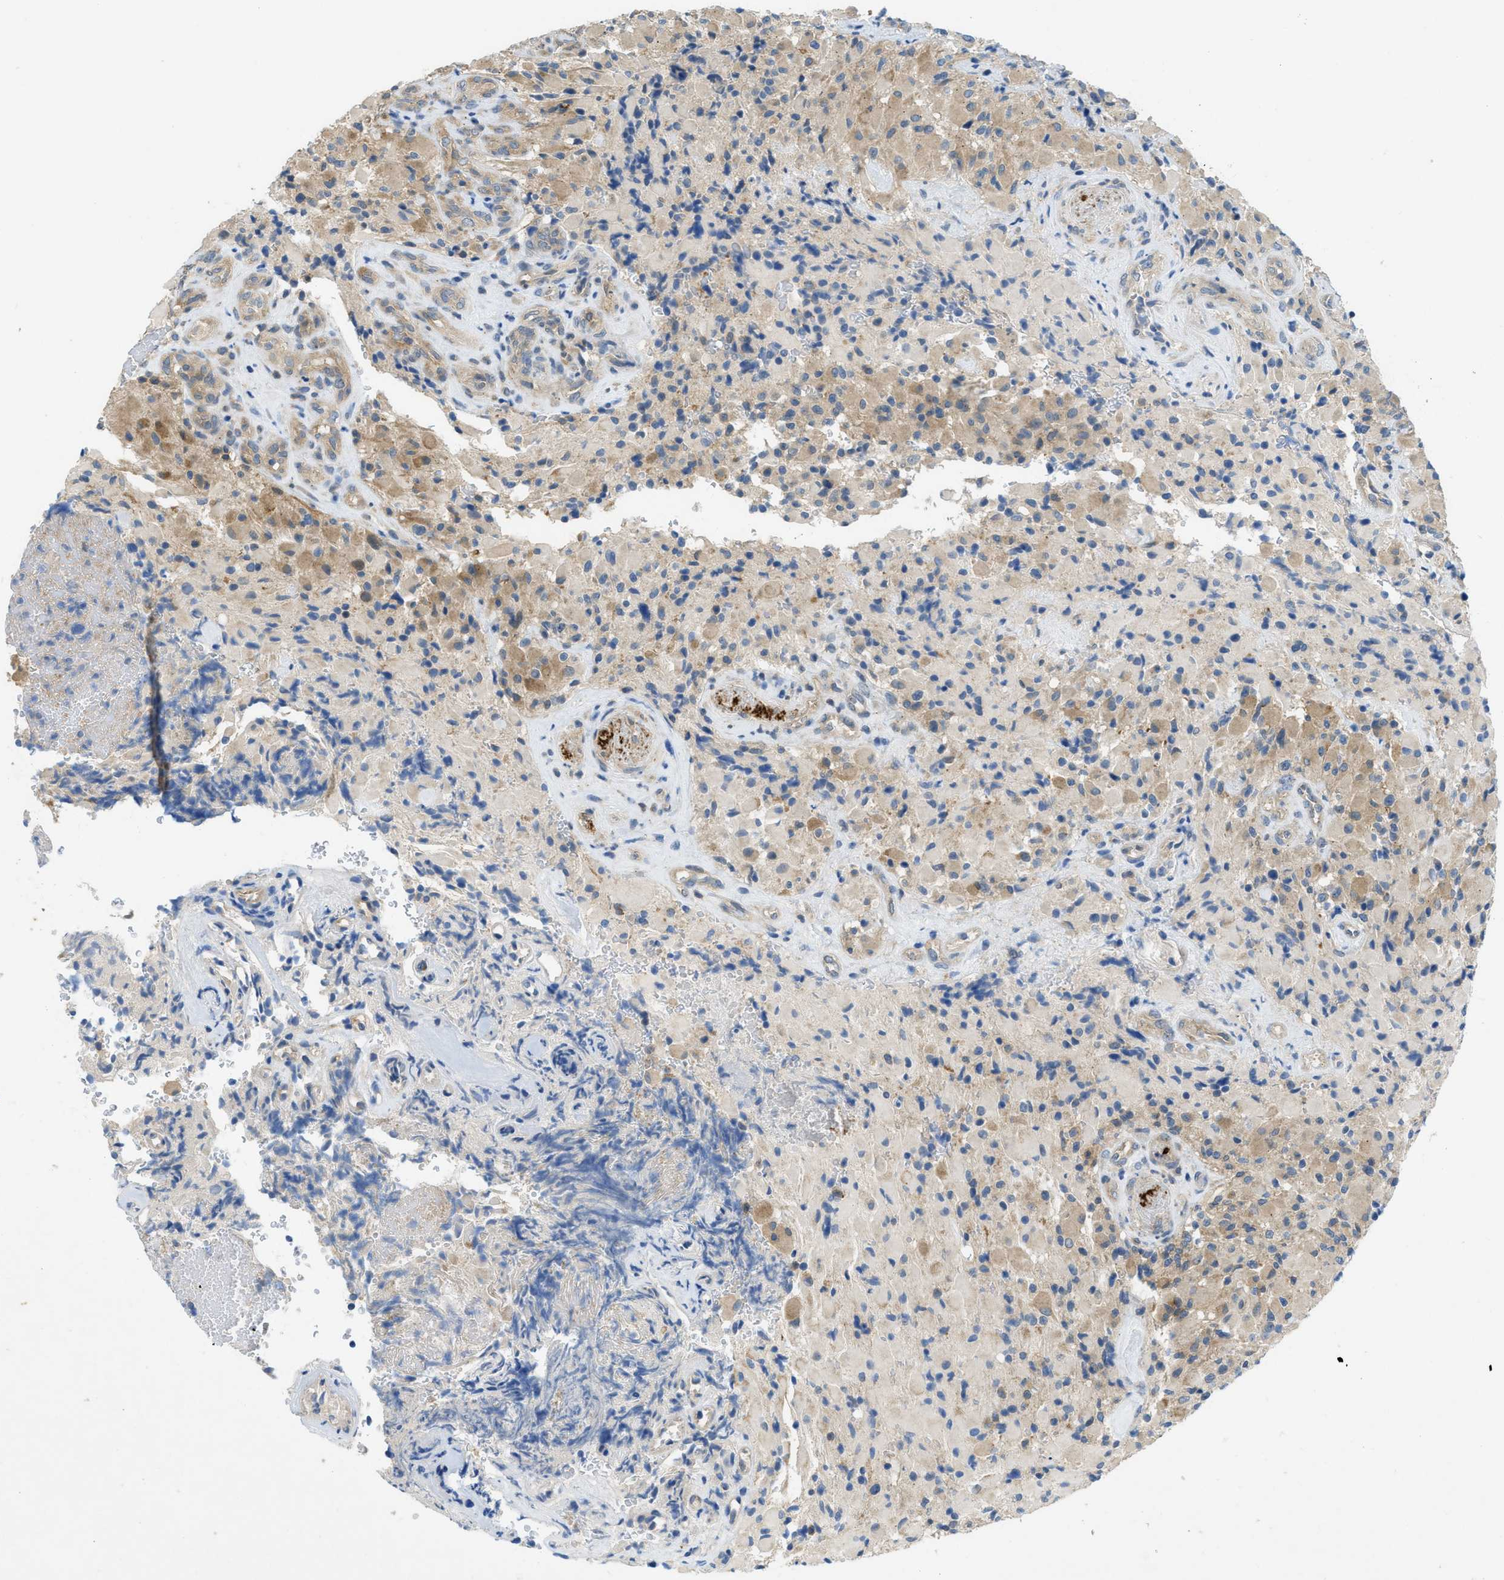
{"staining": {"intensity": "weak", "quantity": "<25%", "location": "cytoplasmic/membranous"}, "tissue": "glioma", "cell_type": "Tumor cells", "image_type": "cancer", "snomed": [{"axis": "morphology", "description": "Glioma, malignant, High grade"}, {"axis": "topography", "description": "Brain"}], "caption": "IHC micrograph of human glioma stained for a protein (brown), which displays no staining in tumor cells.", "gene": "RIPK2", "patient": {"sex": "male", "age": 71}}